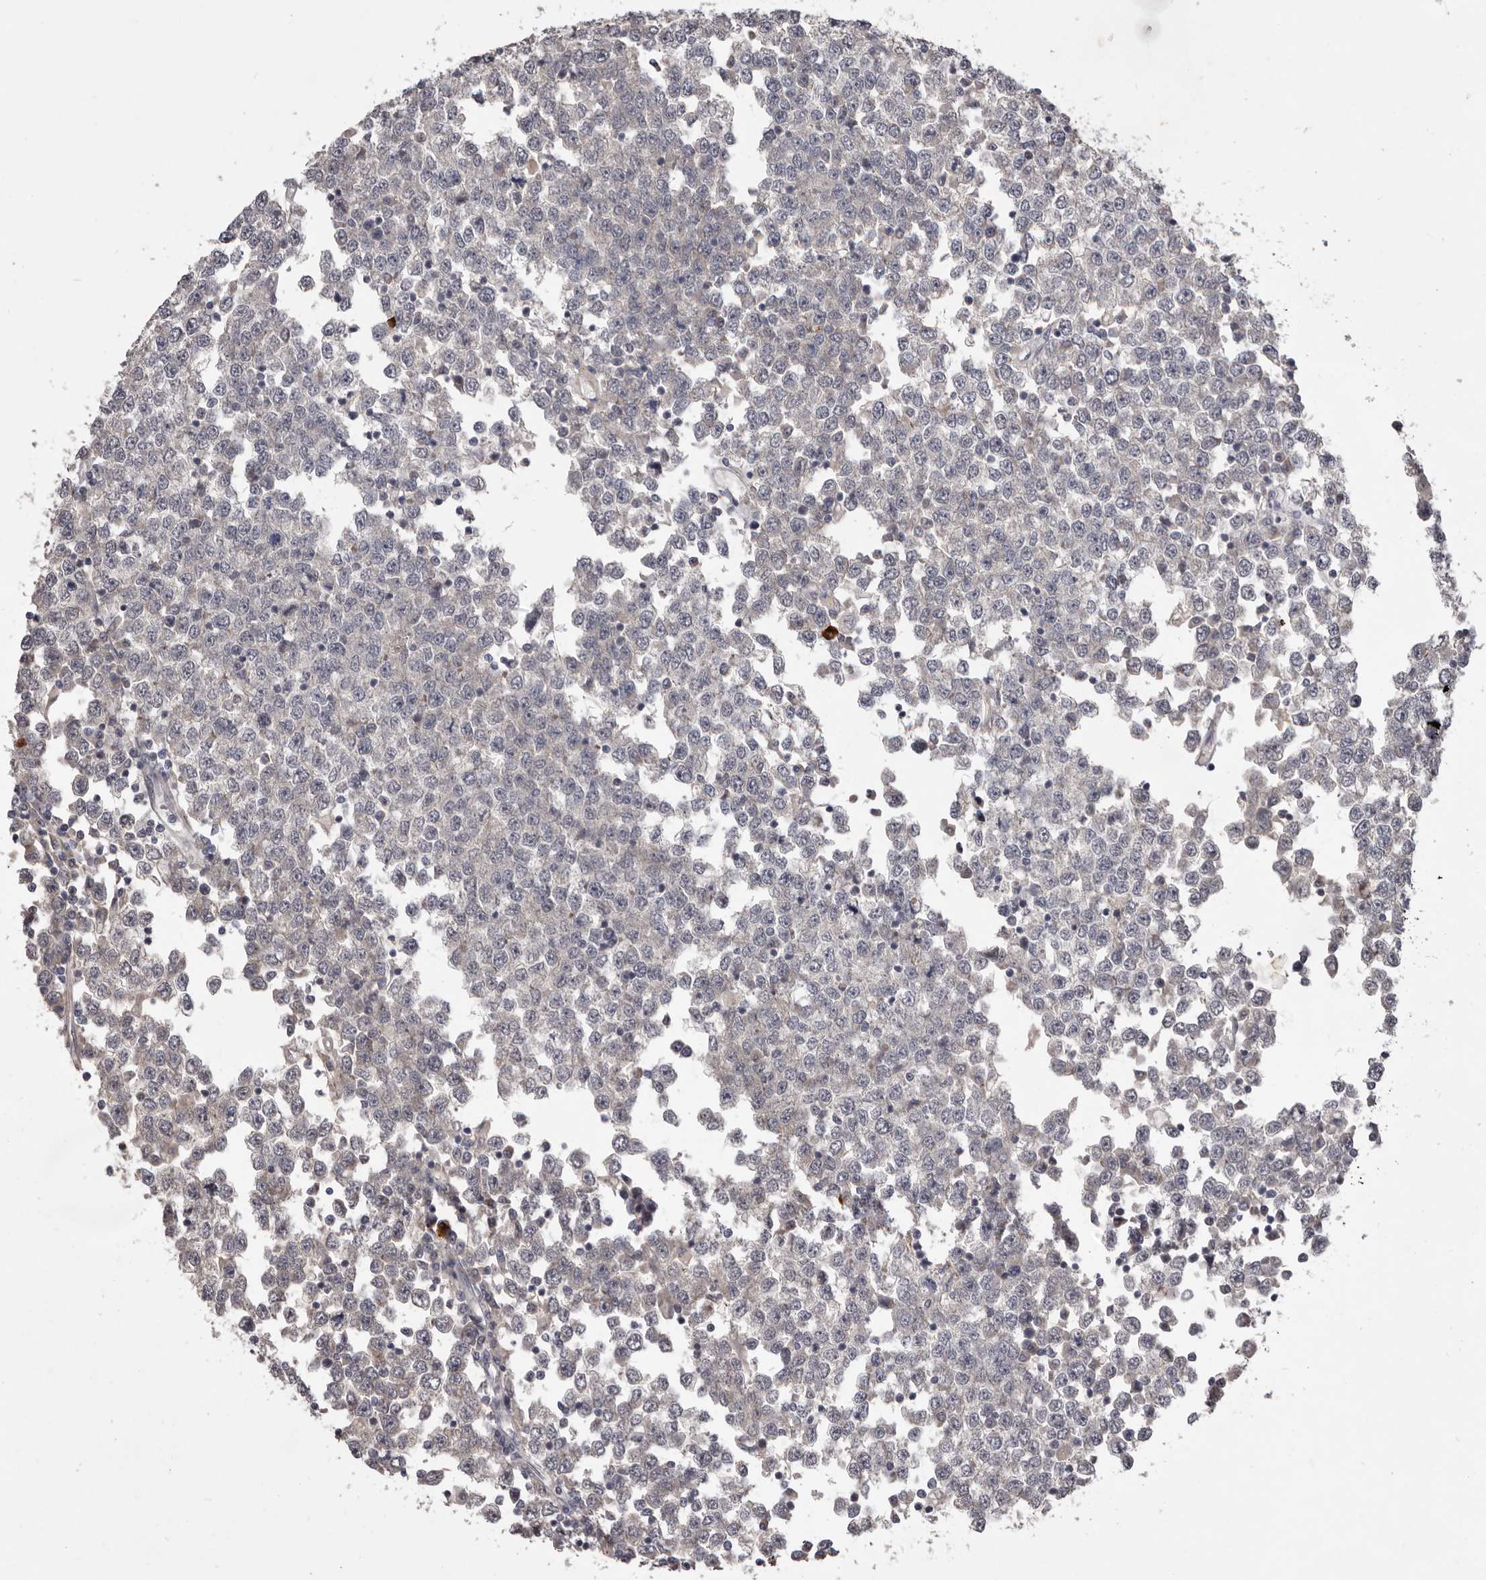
{"staining": {"intensity": "weak", "quantity": "<25%", "location": "cytoplasmic/membranous"}, "tissue": "testis cancer", "cell_type": "Tumor cells", "image_type": "cancer", "snomed": [{"axis": "morphology", "description": "Seminoma, NOS"}, {"axis": "topography", "description": "Testis"}], "caption": "Immunohistochemical staining of human testis seminoma shows no significant expression in tumor cells.", "gene": "HBS1L", "patient": {"sex": "male", "age": 65}}